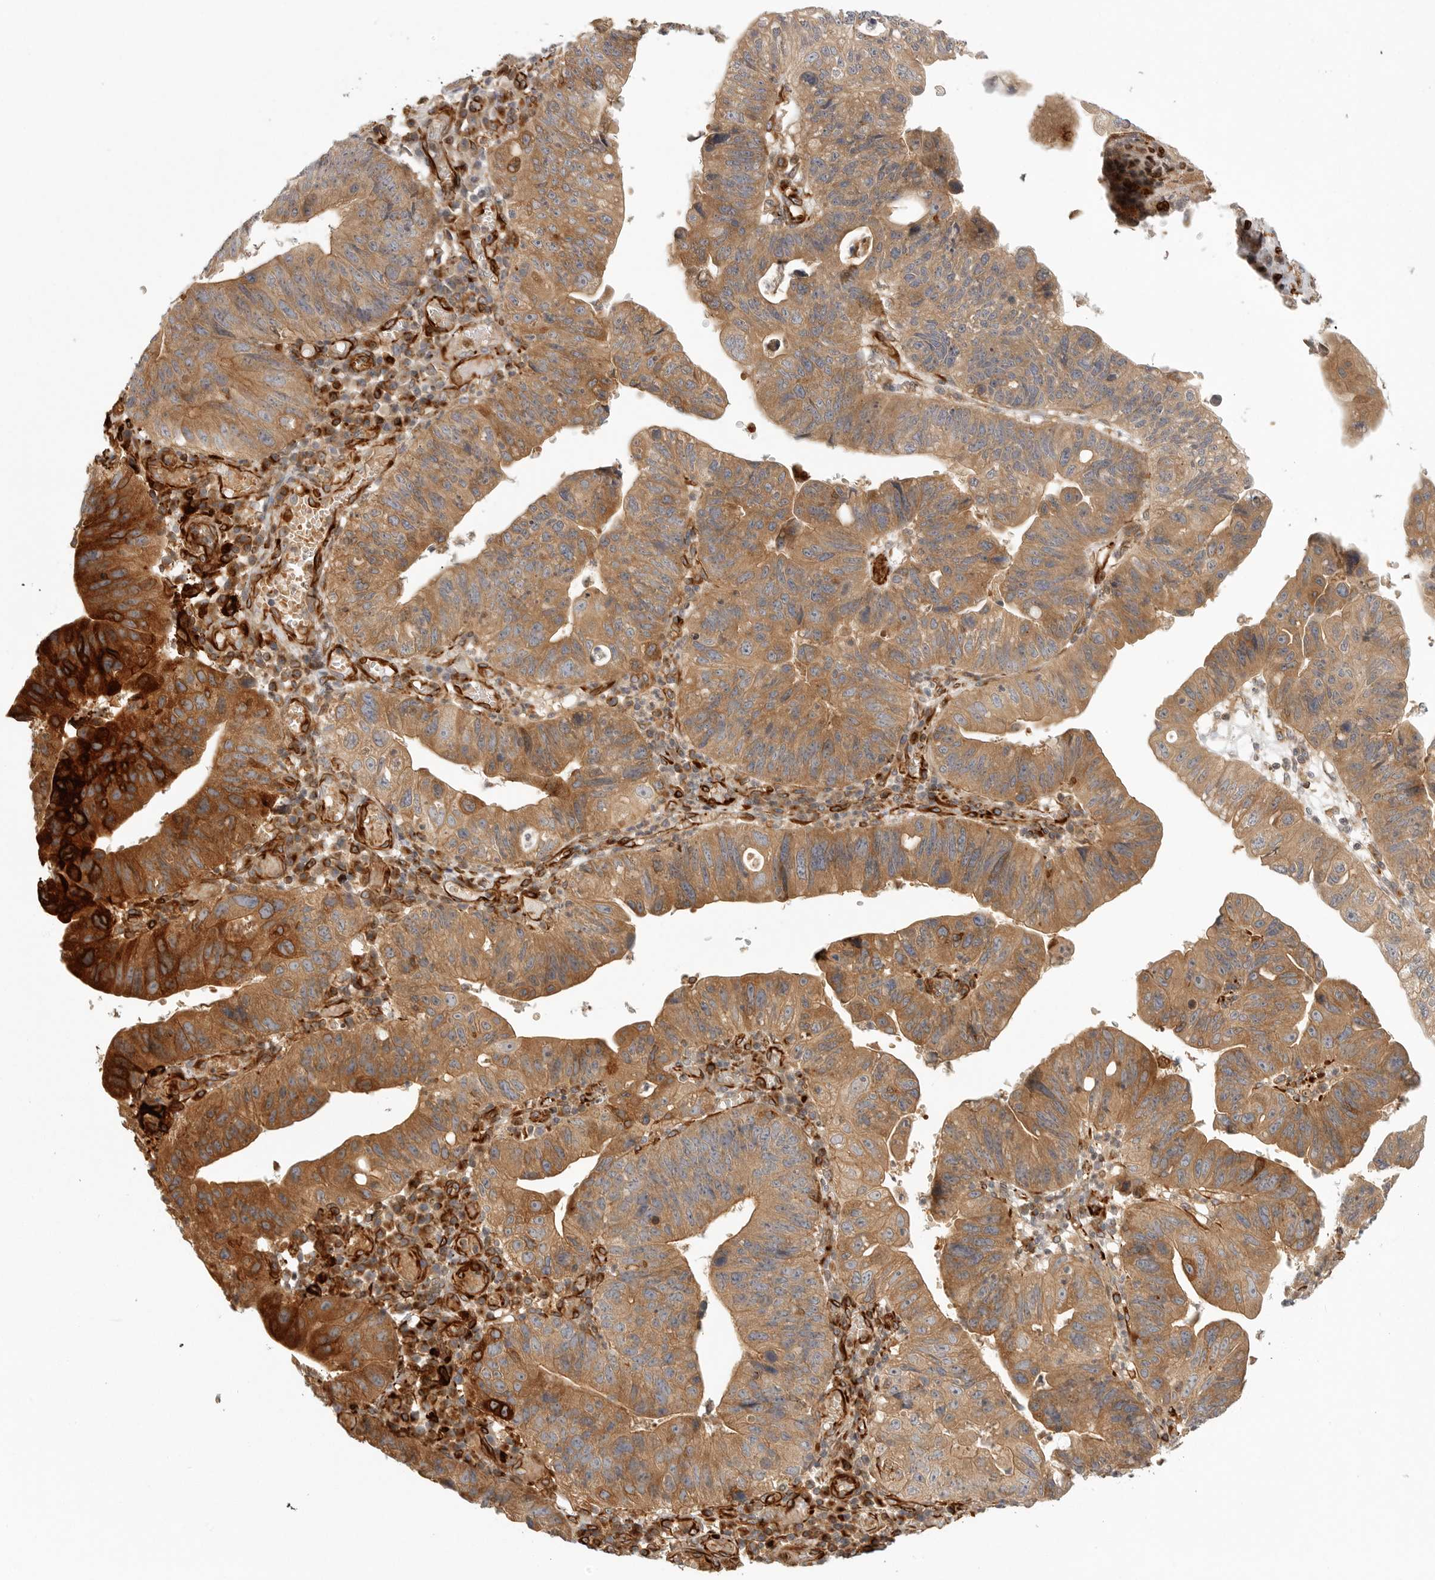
{"staining": {"intensity": "strong", "quantity": ">75%", "location": "cytoplasmic/membranous"}, "tissue": "stomach cancer", "cell_type": "Tumor cells", "image_type": "cancer", "snomed": [{"axis": "morphology", "description": "Adenocarcinoma, NOS"}, {"axis": "topography", "description": "Stomach"}], "caption": "Brown immunohistochemical staining in human adenocarcinoma (stomach) displays strong cytoplasmic/membranous positivity in approximately >75% of tumor cells. The protein is shown in brown color, while the nuclei are stained blue.", "gene": "CCPG1", "patient": {"sex": "male", "age": 59}}